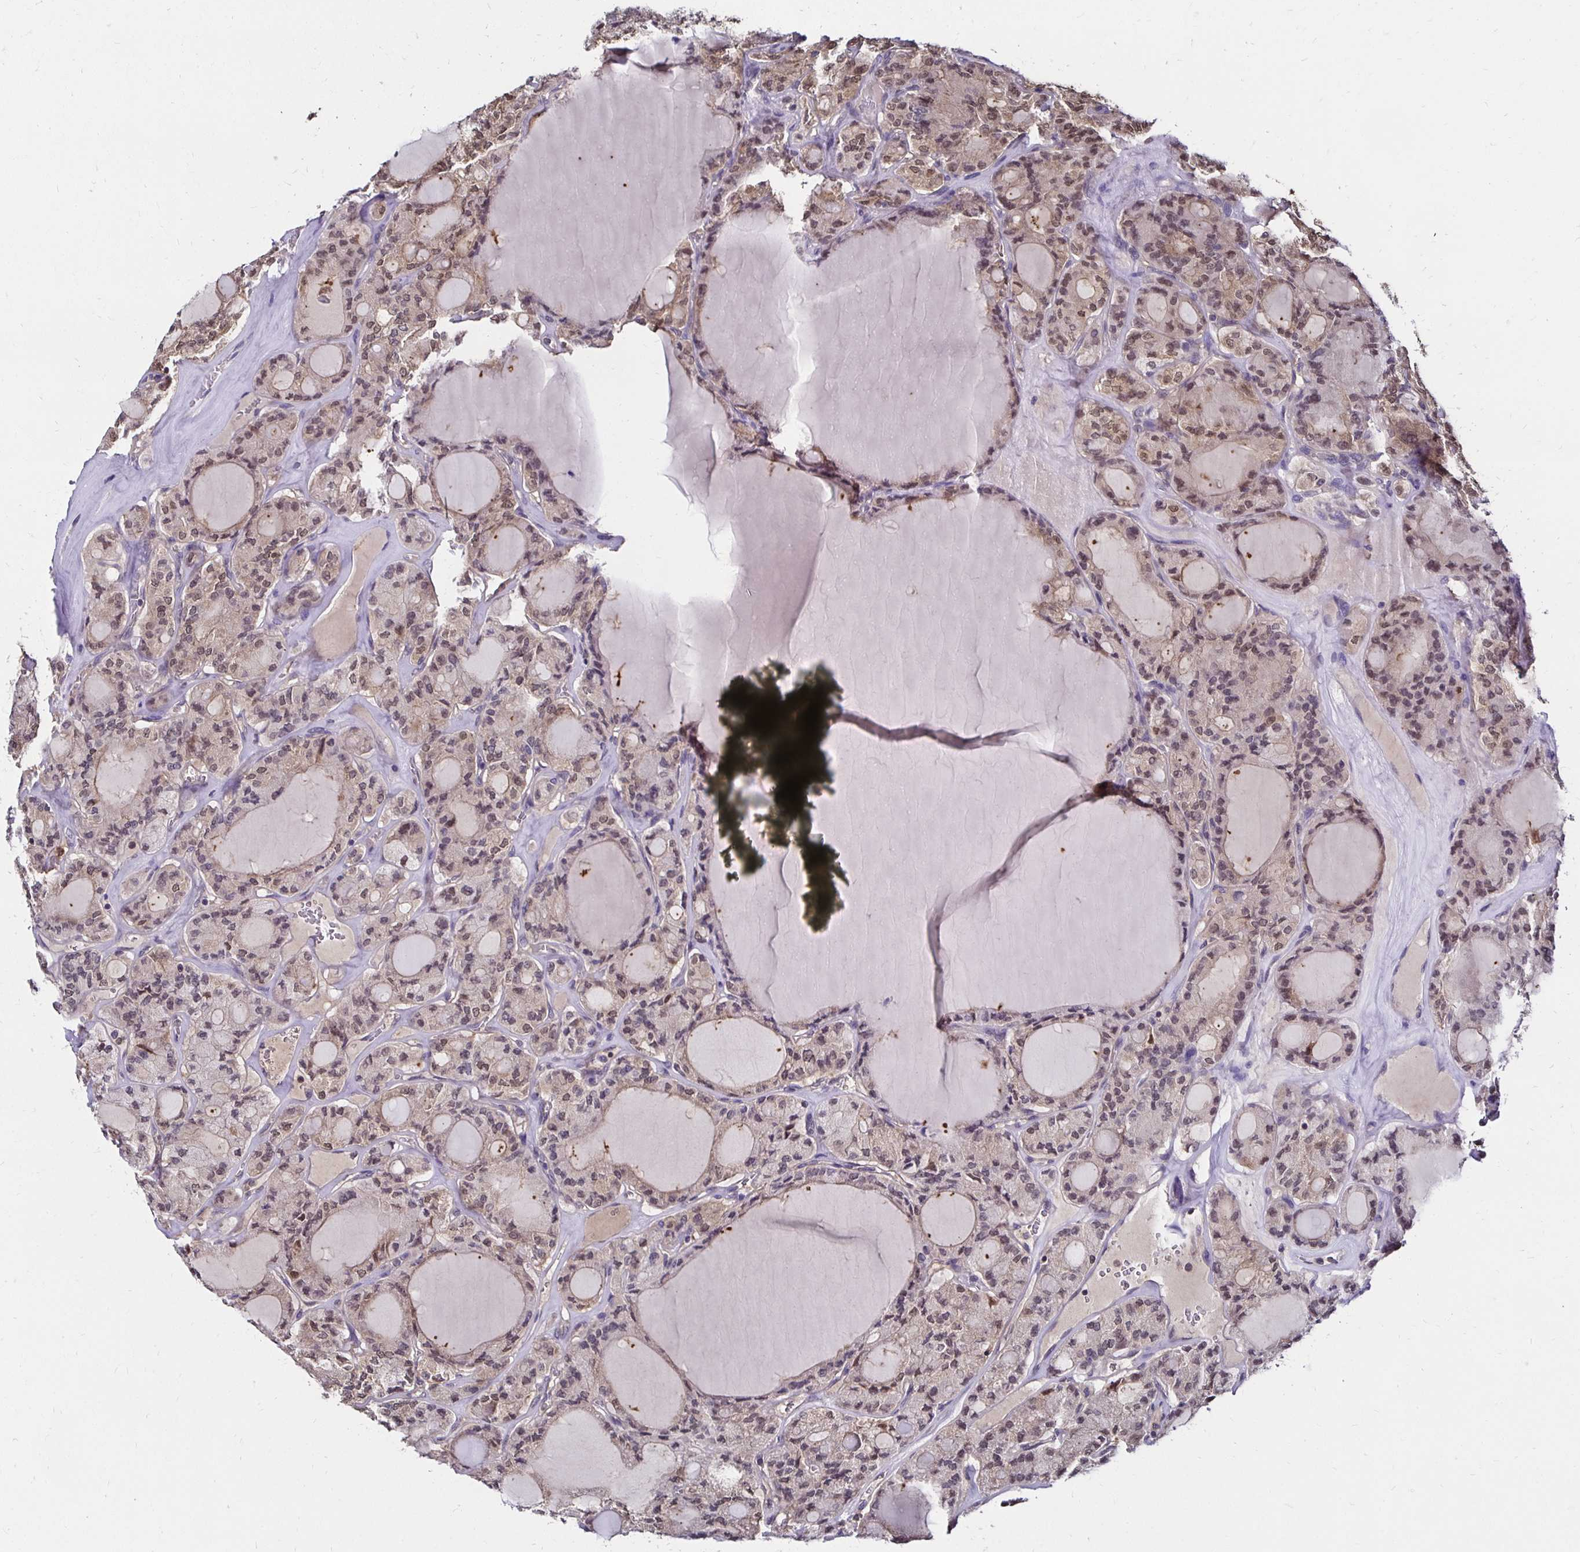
{"staining": {"intensity": "weak", "quantity": "25%-75%", "location": "nuclear"}, "tissue": "thyroid cancer", "cell_type": "Tumor cells", "image_type": "cancer", "snomed": [{"axis": "morphology", "description": "Papillary adenocarcinoma, NOS"}, {"axis": "topography", "description": "Thyroid gland"}], "caption": "A brown stain highlights weak nuclear expression of a protein in human thyroid papillary adenocarcinoma tumor cells.", "gene": "TXN", "patient": {"sex": "male", "age": 87}}